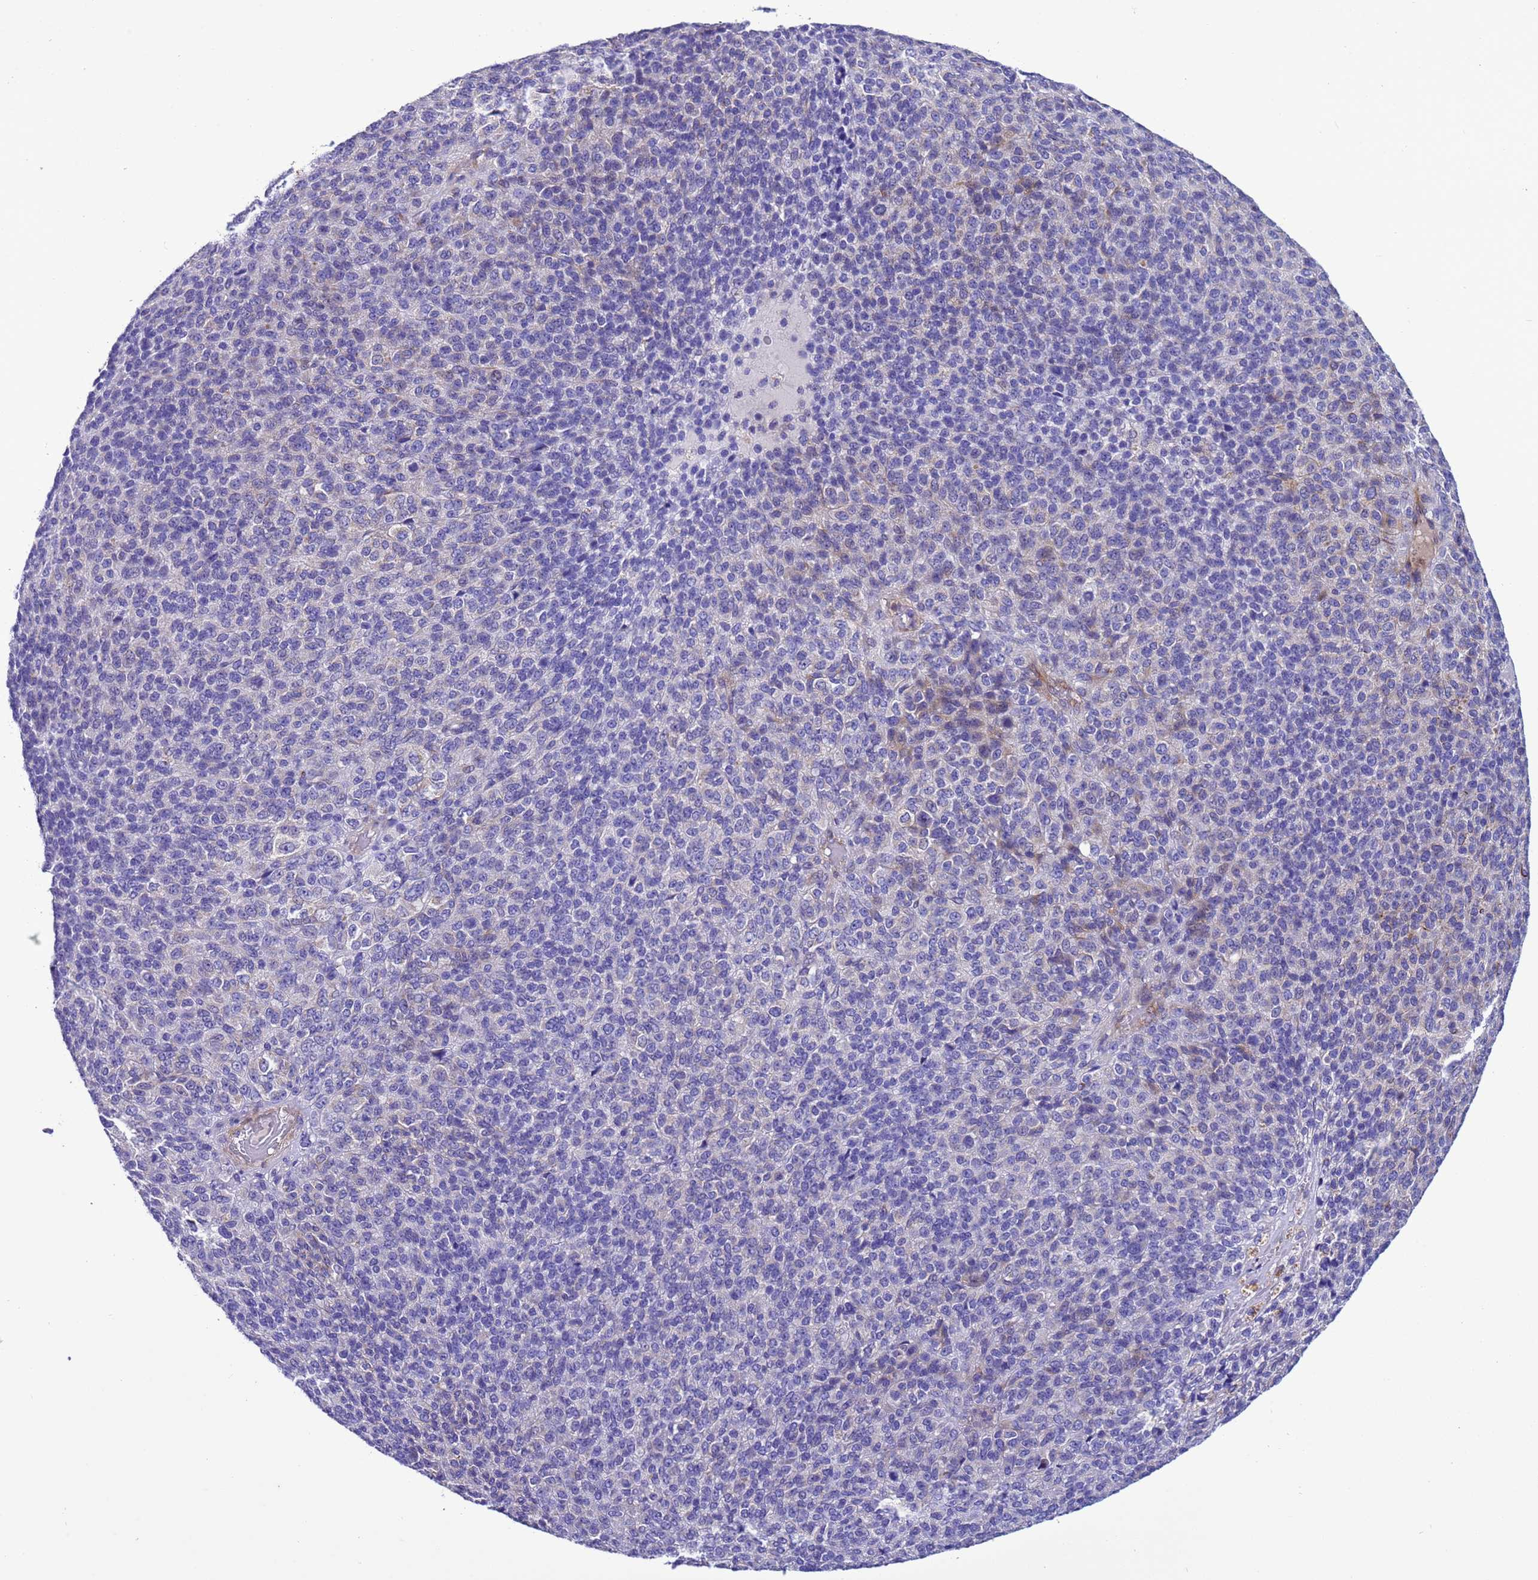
{"staining": {"intensity": "negative", "quantity": "none", "location": "none"}, "tissue": "melanoma", "cell_type": "Tumor cells", "image_type": "cancer", "snomed": [{"axis": "morphology", "description": "Malignant melanoma, Metastatic site"}, {"axis": "topography", "description": "Brain"}], "caption": "DAB immunohistochemical staining of human malignant melanoma (metastatic site) displays no significant expression in tumor cells. The staining was performed using DAB to visualize the protein expression in brown, while the nuclei were stained in blue with hematoxylin (Magnification: 20x).", "gene": "KICS2", "patient": {"sex": "female", "age": 56}}